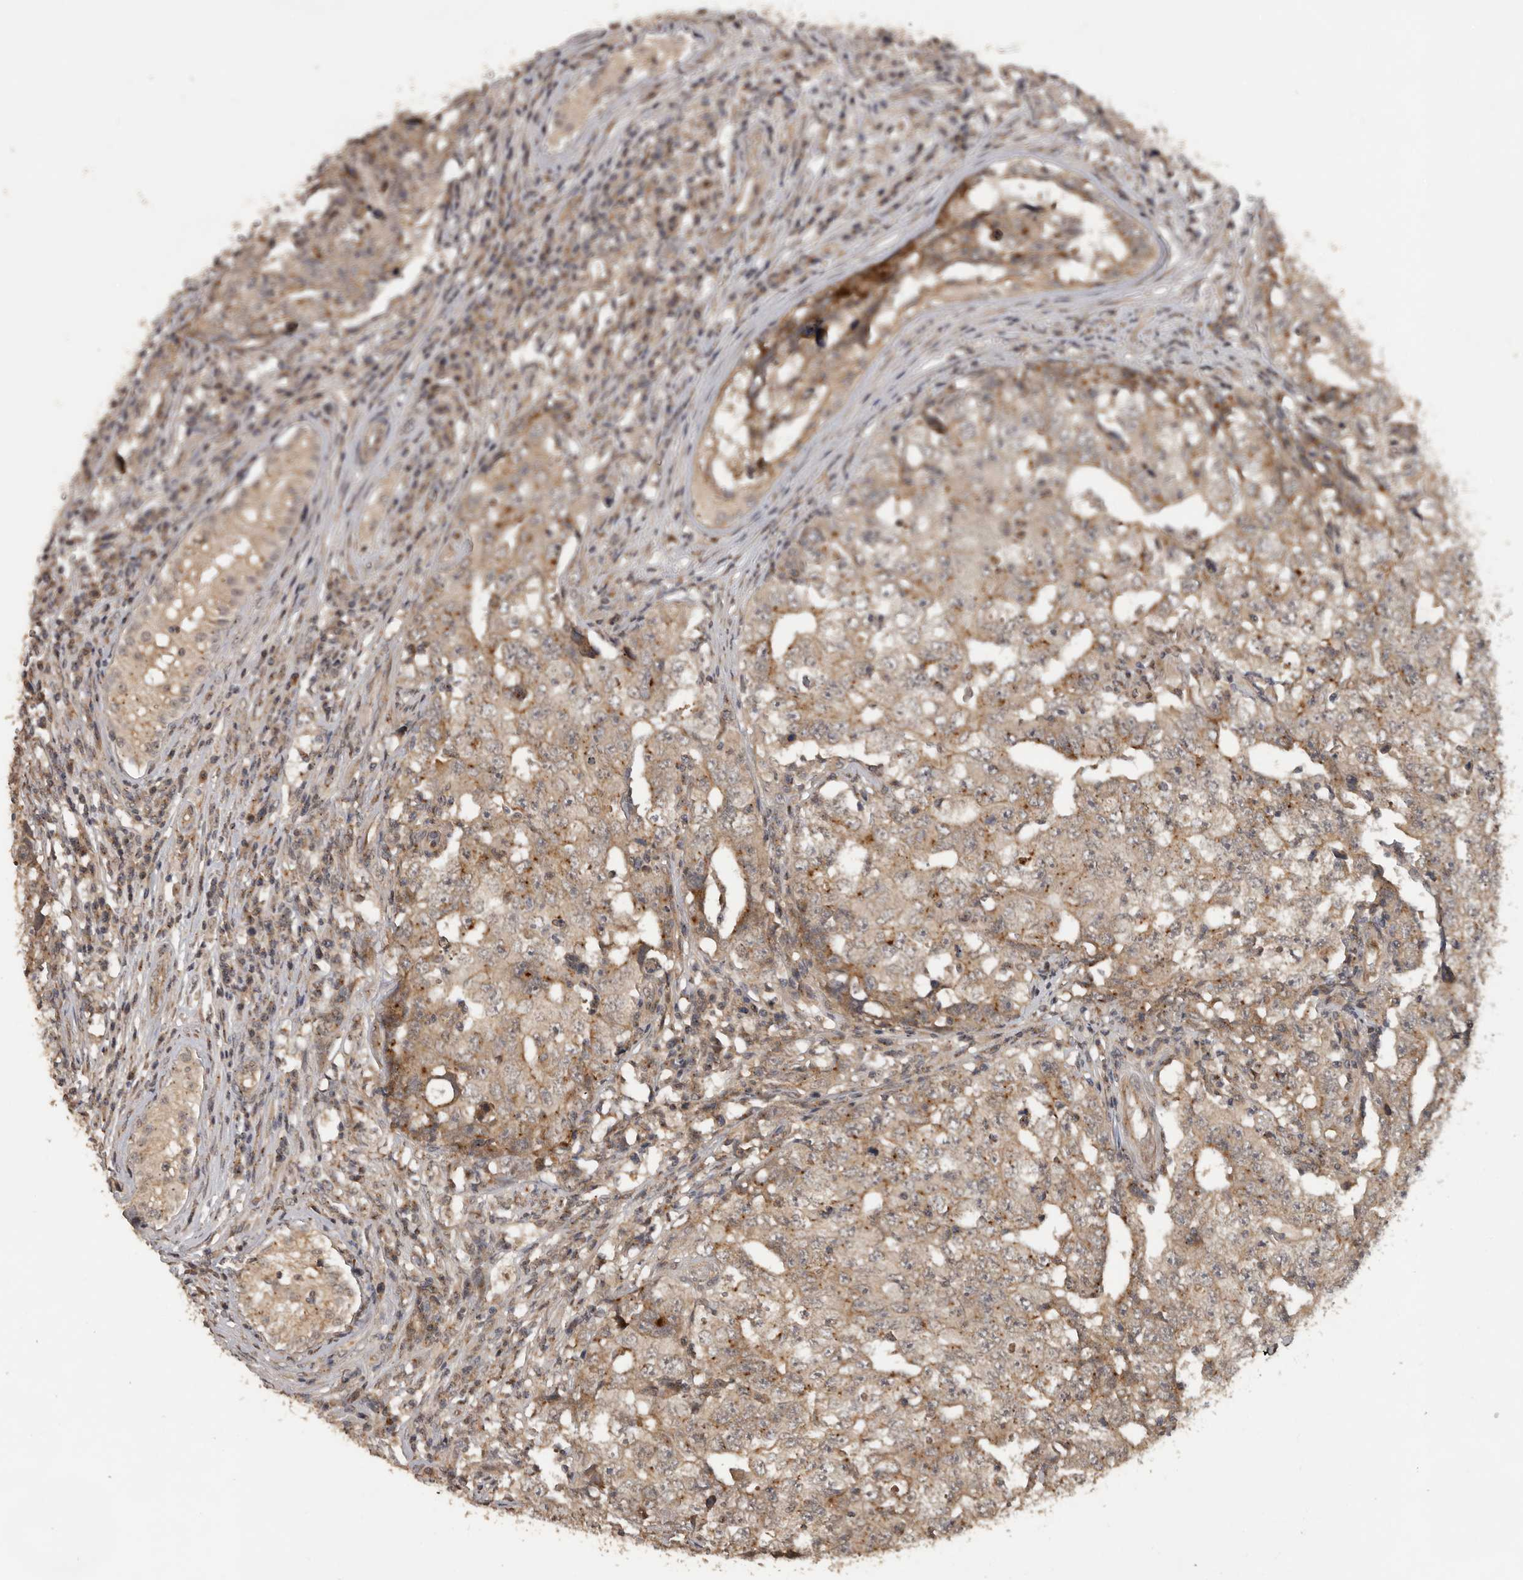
{"staining": {"intensity": "weak", "quantity": ">75%", "location": "cytoplasmic/membranous"}, "tissue": "testis cancer", "cell_type": "Tumor cells", "image_type": "cancer", "snomed": [{"axis": "morphology", "description": "Carcinoma, Embryonal, NOS"}, {"axis": "topography", "description": "Testis"}], "caption": "The immunohistochemical stain highlights weak cytoplasmic/membranous positivity in tumor cells of embryonal carcinoma (testis) tissue.", "gene": "CEP350", "patient": {"sex": "male", "age": 26}}